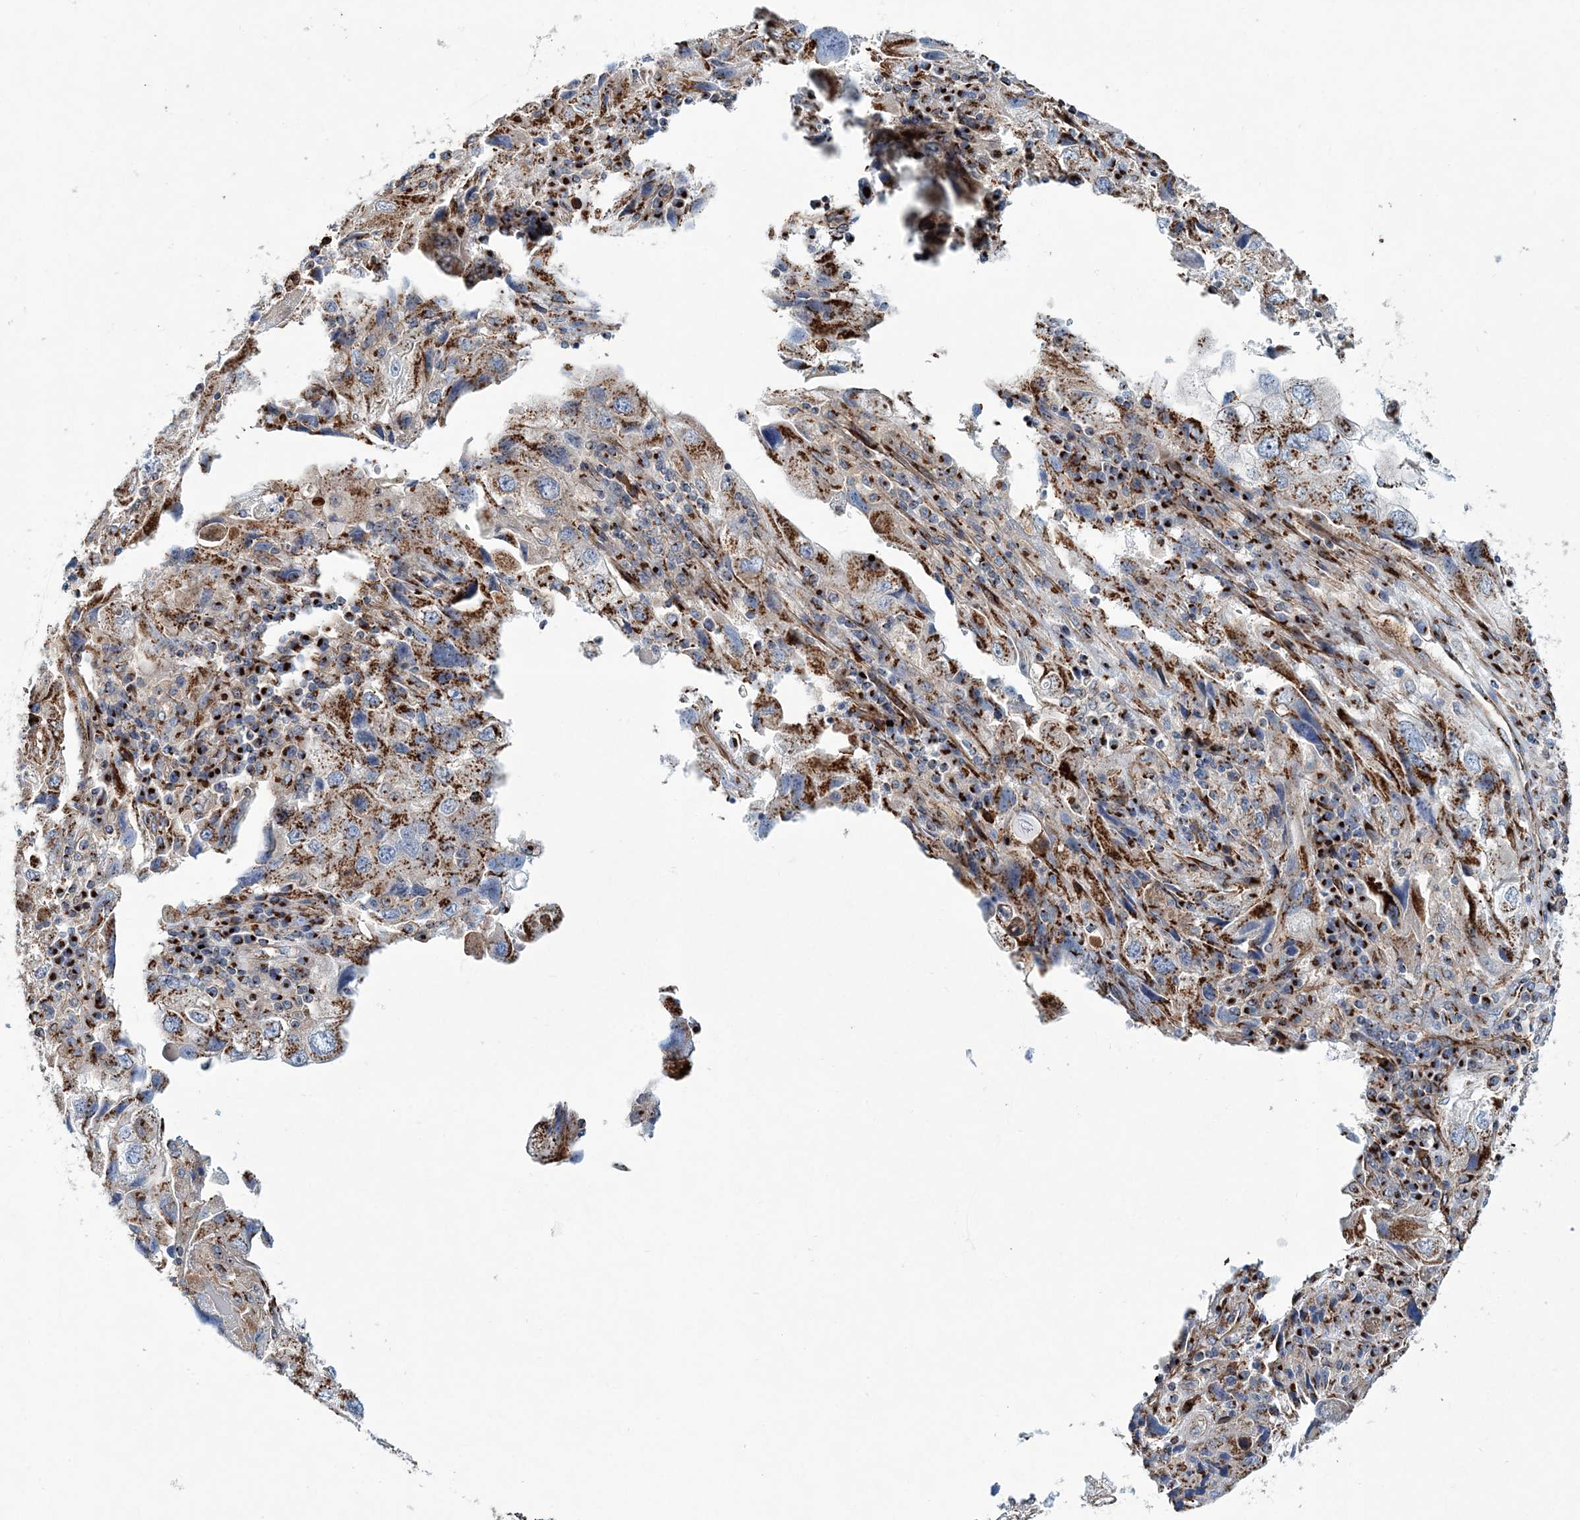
{"staining": {"intensity": "moderate", "quantity": ">75%", "location": "cytoplasmic/membranous"}, "tissue": "endometrial cancer", "cell_type": "Tumor cells", "image_type": "cancer", "snomed": [{"axis": "morphology", "description": "Adenocarcinoma, NOS"}, {"axis": "topography", "description": "Endometrium"}], "caption": "Immunohistochemistry (IHC) image of neoplastic tissue: human endometrial cancer (adenocarcinoma) stained using immunohistochemistry displays medium levels of moderate protein expression localized specifically in the cytoplasmic/membranous of tumor cells, appearing as a cytoplasmic/membranous brown color.", "gene": "MAN1A2", "patient": {"sex": "female", "age": 49}}